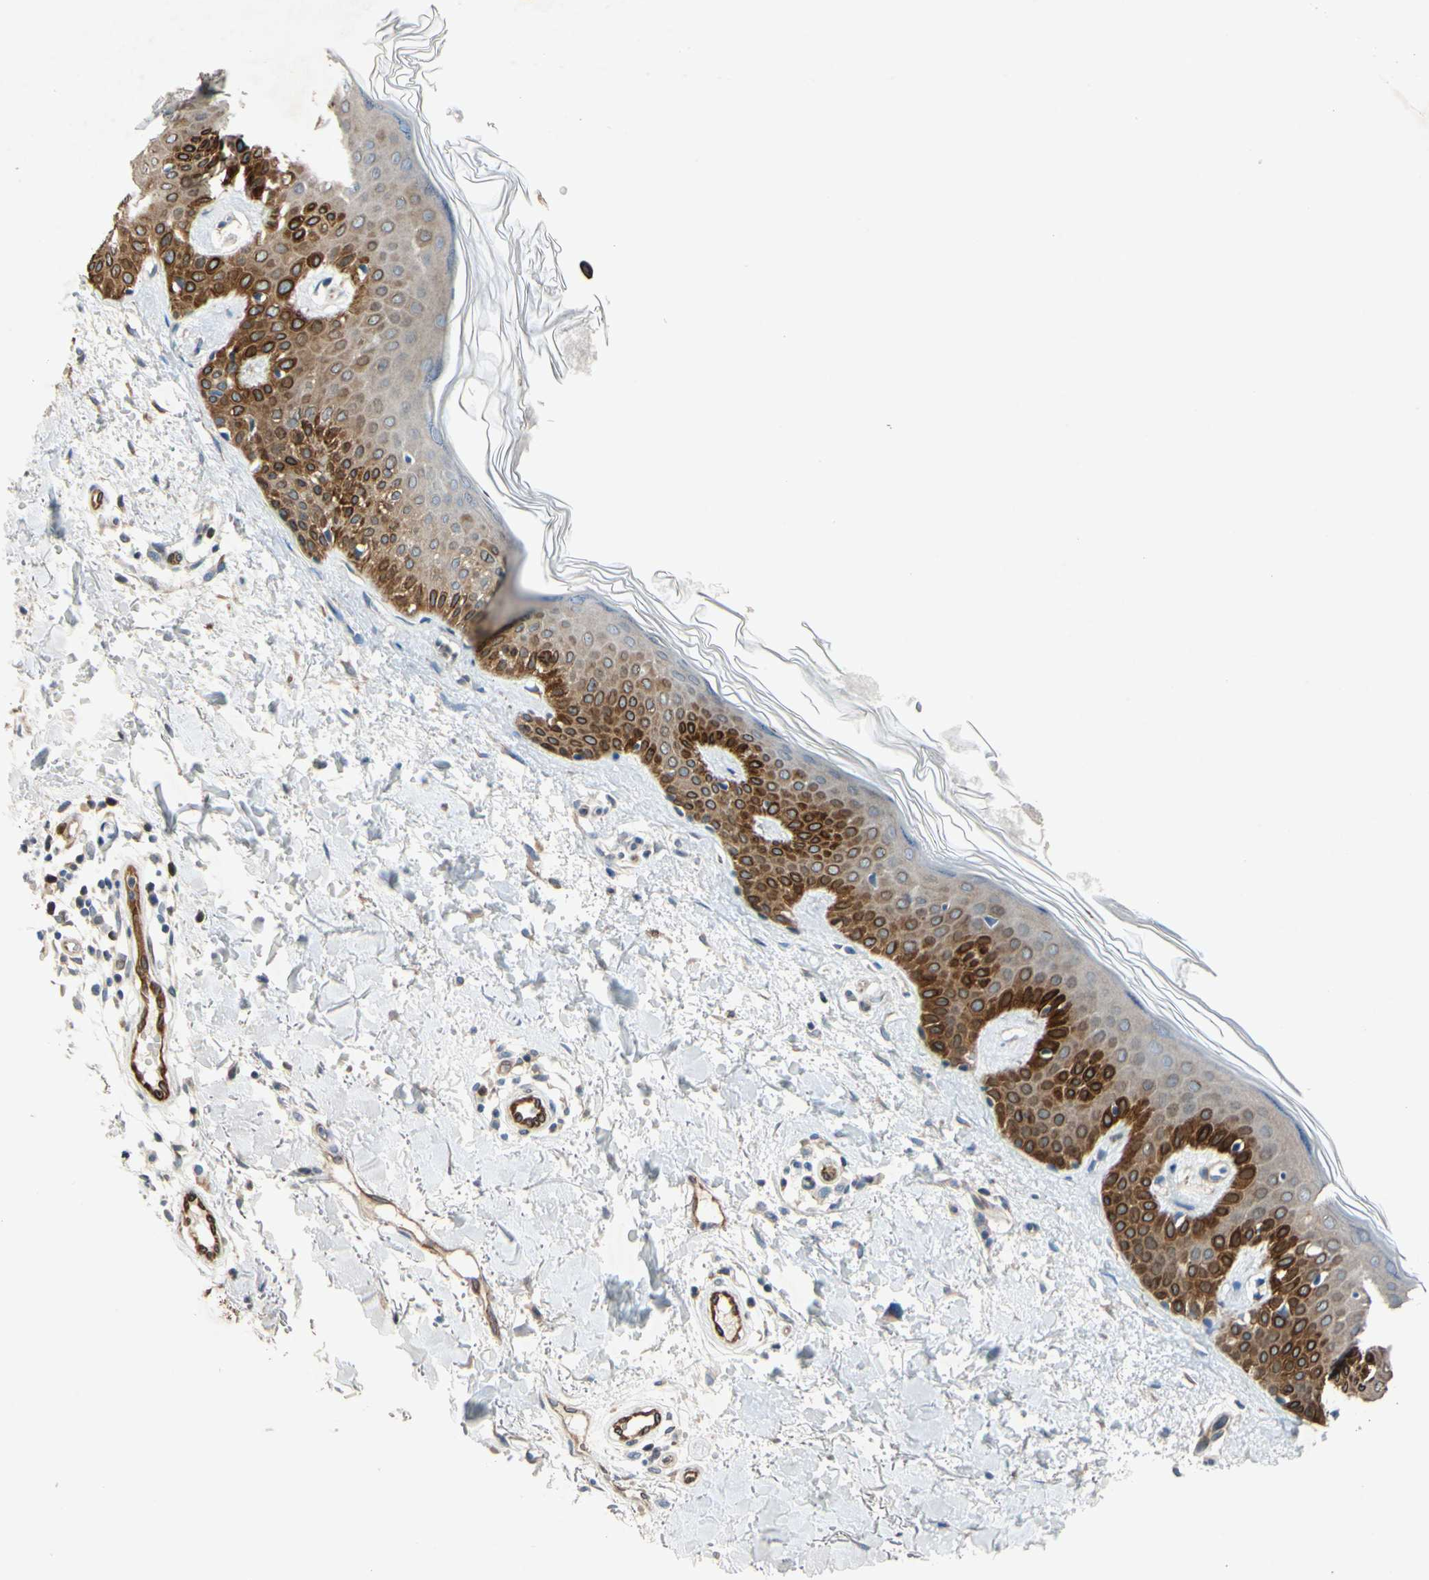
{"staining": {"intensity": "negative", "quantity": "none", "location": "none"}, "tissue": "skin", "cell_type": "Fibroblasts", "image_type": "normal", "snomed": [{"axis": "morphology", "description": "Normal tissue, NOS"}, {"axis": "topography", "description": "Skin"}], "caption": "Fibroblasts show no significant staining in normal skin.", "gene": "PRXL2A", "patient": {"sex": "male", "age": 67}}